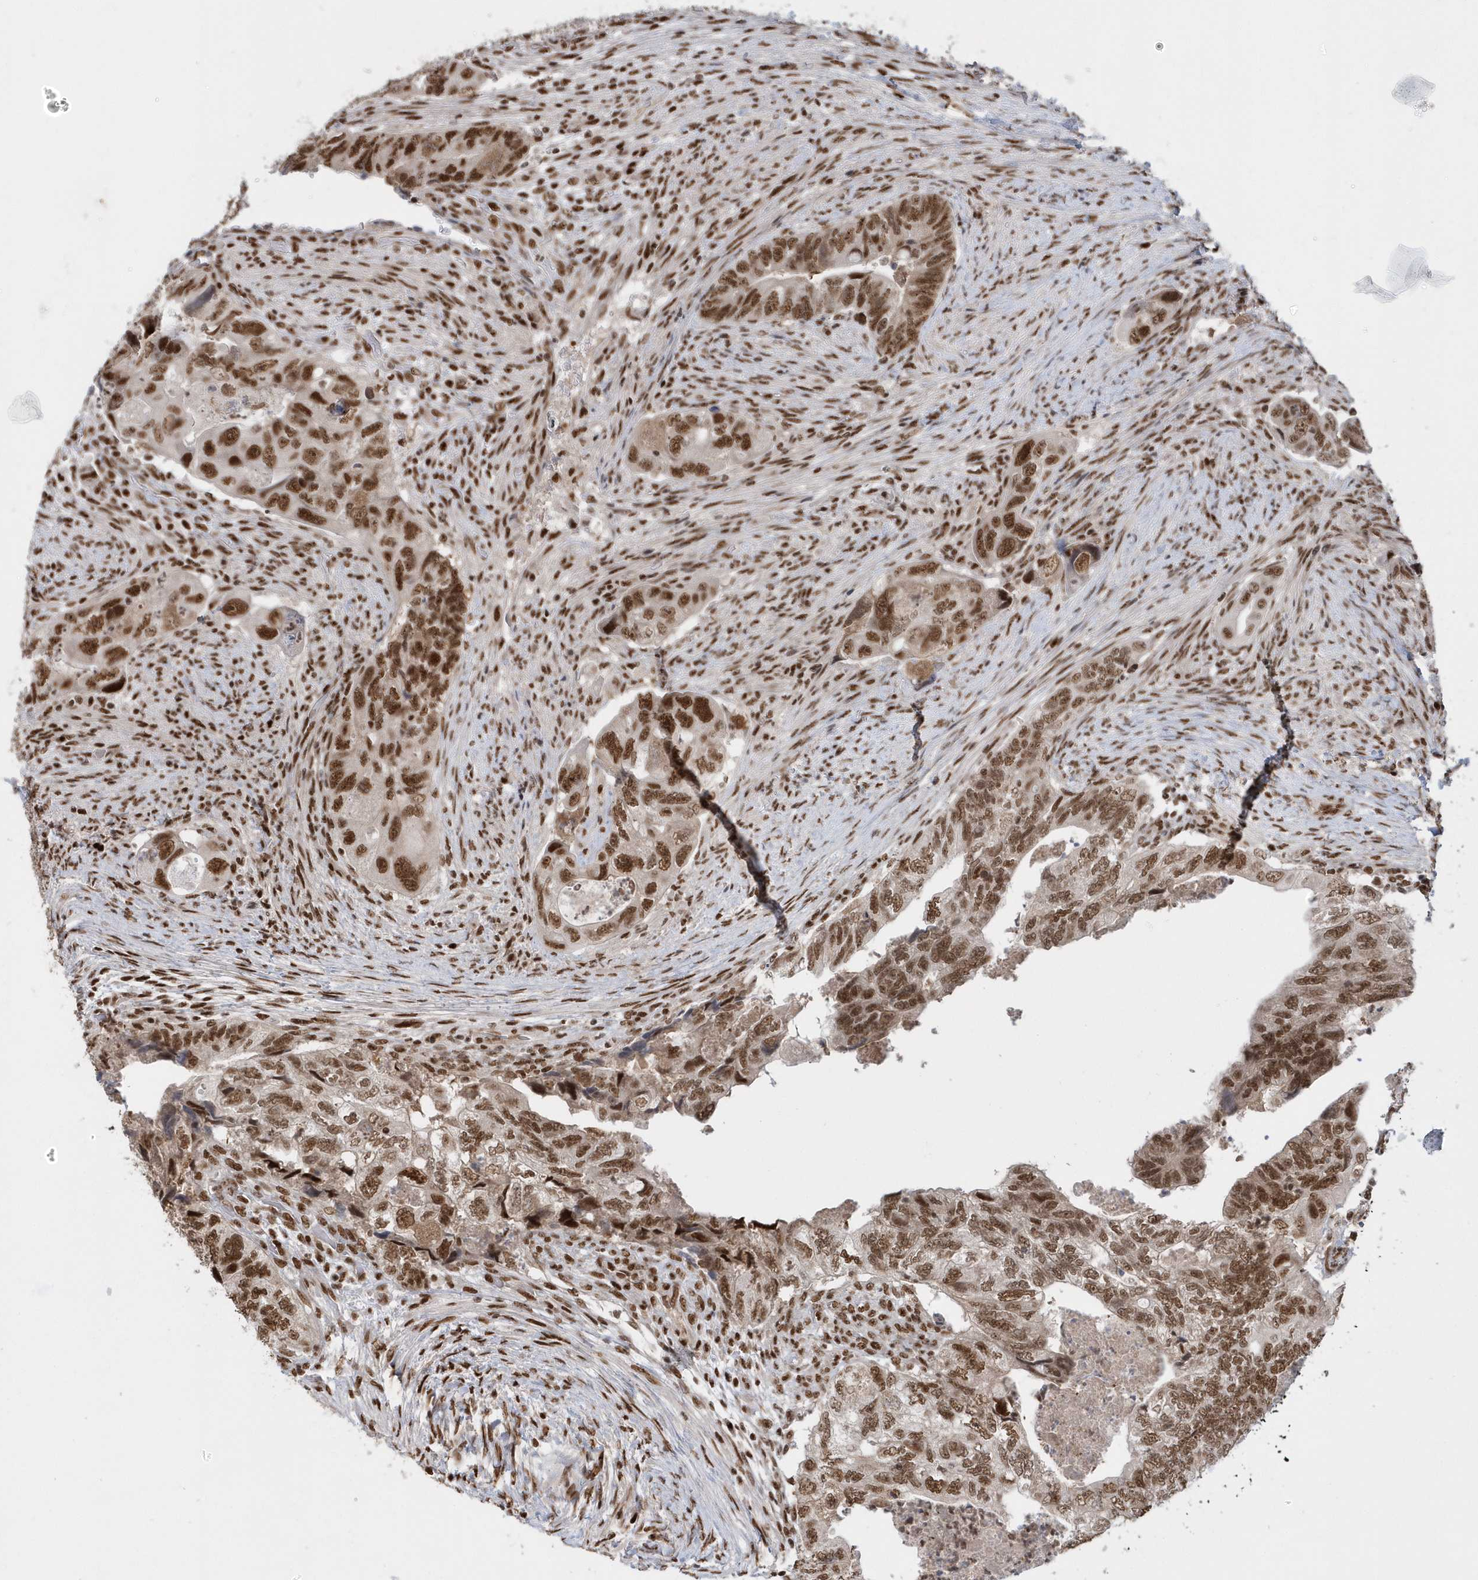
{"staining": {"intensity": "moderate", "quantity": ">75%", "location": "nuclear"}, "tissue": "colorectal cancer", "cell_type": "Tumor cells", "image_type": "cancer", "snomed": [{"axis": "morphology", "description": "Adenocarcinoma, NOS"}, {"axis": "topography", "description": "Rectum"}], "caption": "A high-resolution micrograph shows IHC staining of colorectal adenocarcinoma, which reveals moderate nuclear positivity in about >75% of tumor cells.", "gene": "SEPHS1", "patient": {"sex": "male", "age": 63}}